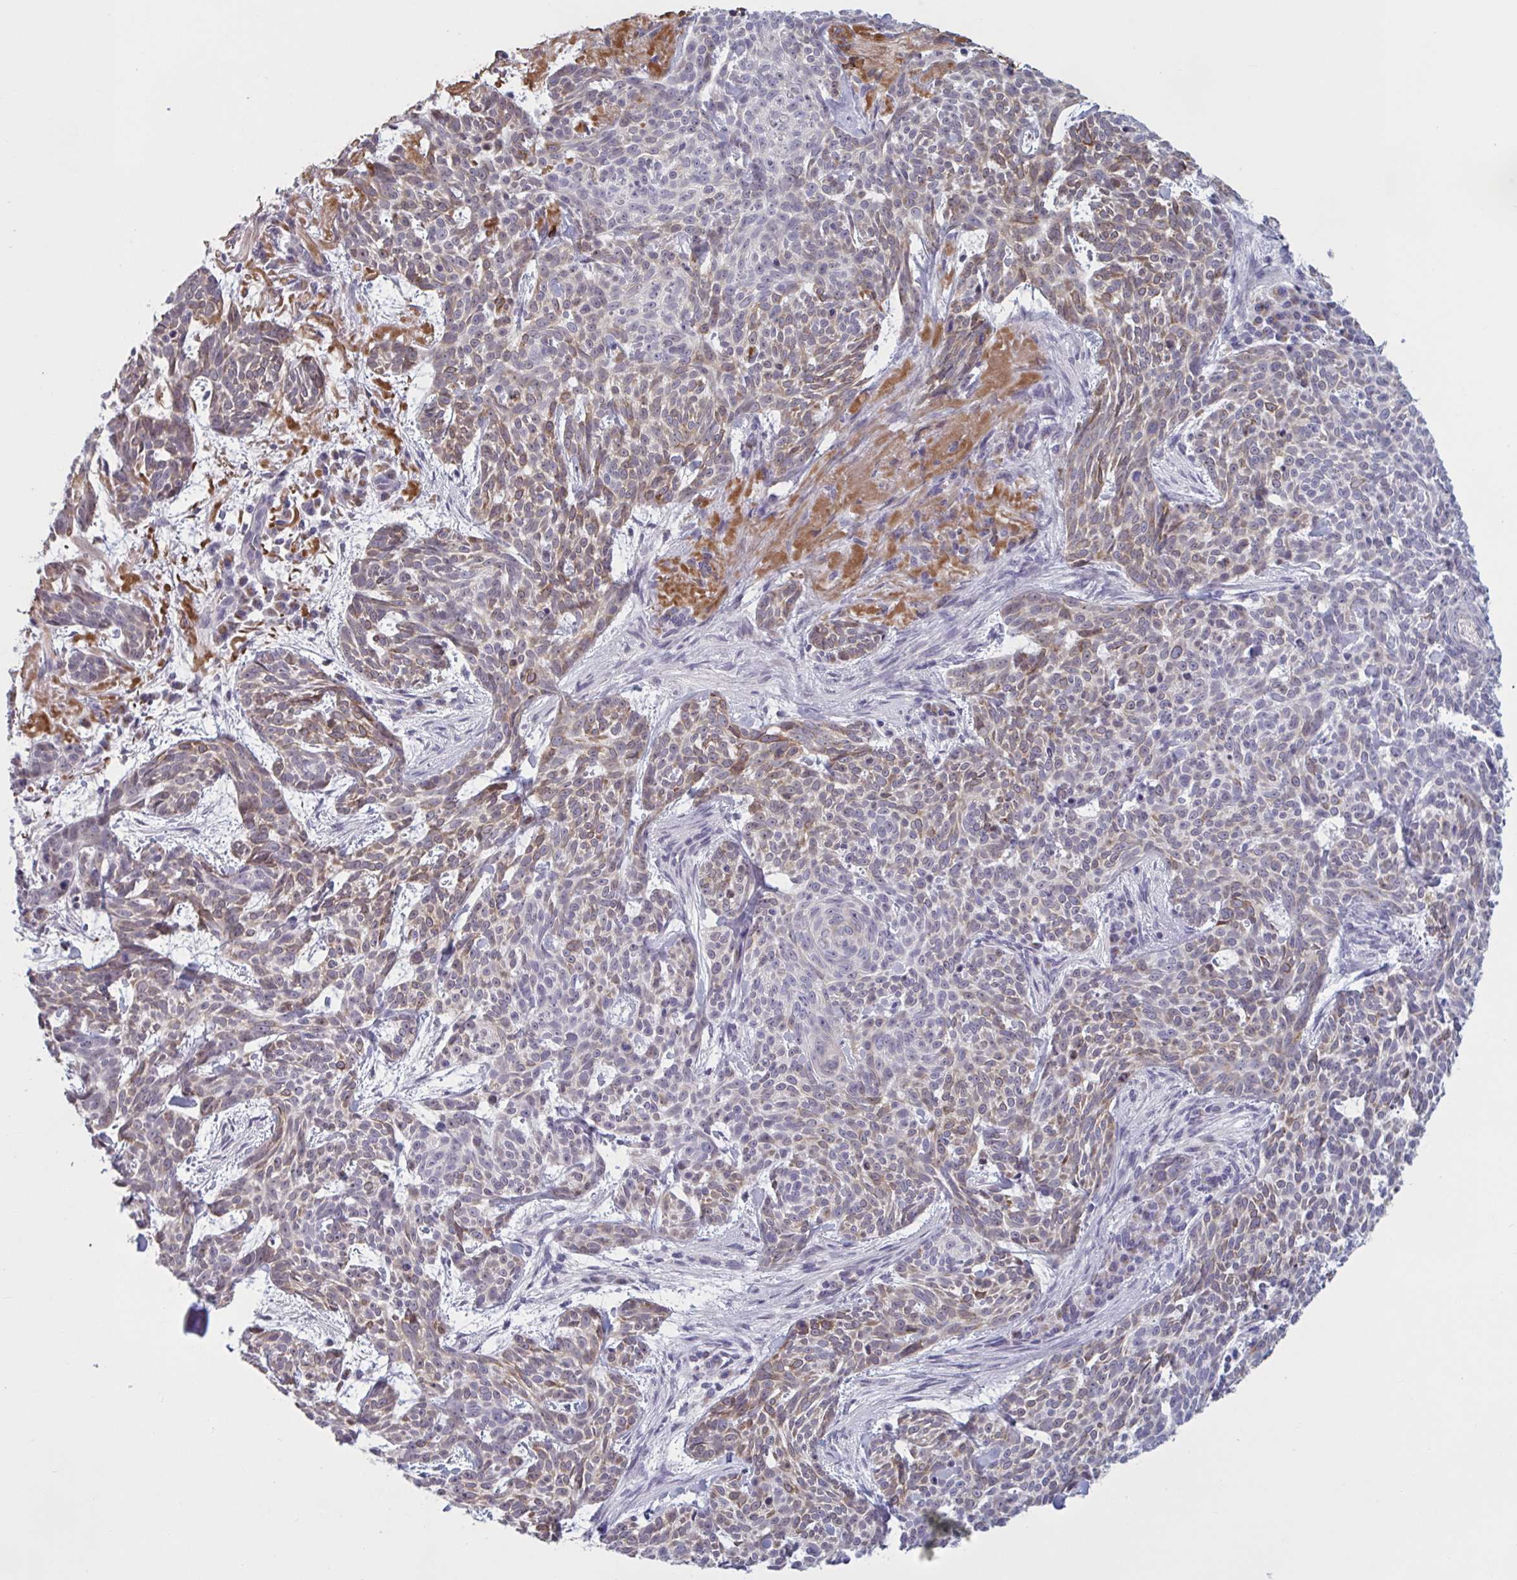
{"staining": {"intensity": "weak", "quantity": "25%-75%", "location": "cytoplasmic/membranous"}, "tissue": "skin cancer", "cell_type": "Tumor cells", "image_type": "cancer", "snomed": [{"axis": "morphology", "description": "Basal cell carcinoma"}, {"axis": "topography", "description": "Skin"}], "caption": "This micrograph reveals skin basal cell carcinoma stained with immunohistochemistry to label a protein in brown. The cytoplasmic/membranous of tumor cells show weak positivity for the protein. Nuclei are counter-stained blue.", "gene": "HSD11B2", "patient": {"sex": "female", "age": 93}}